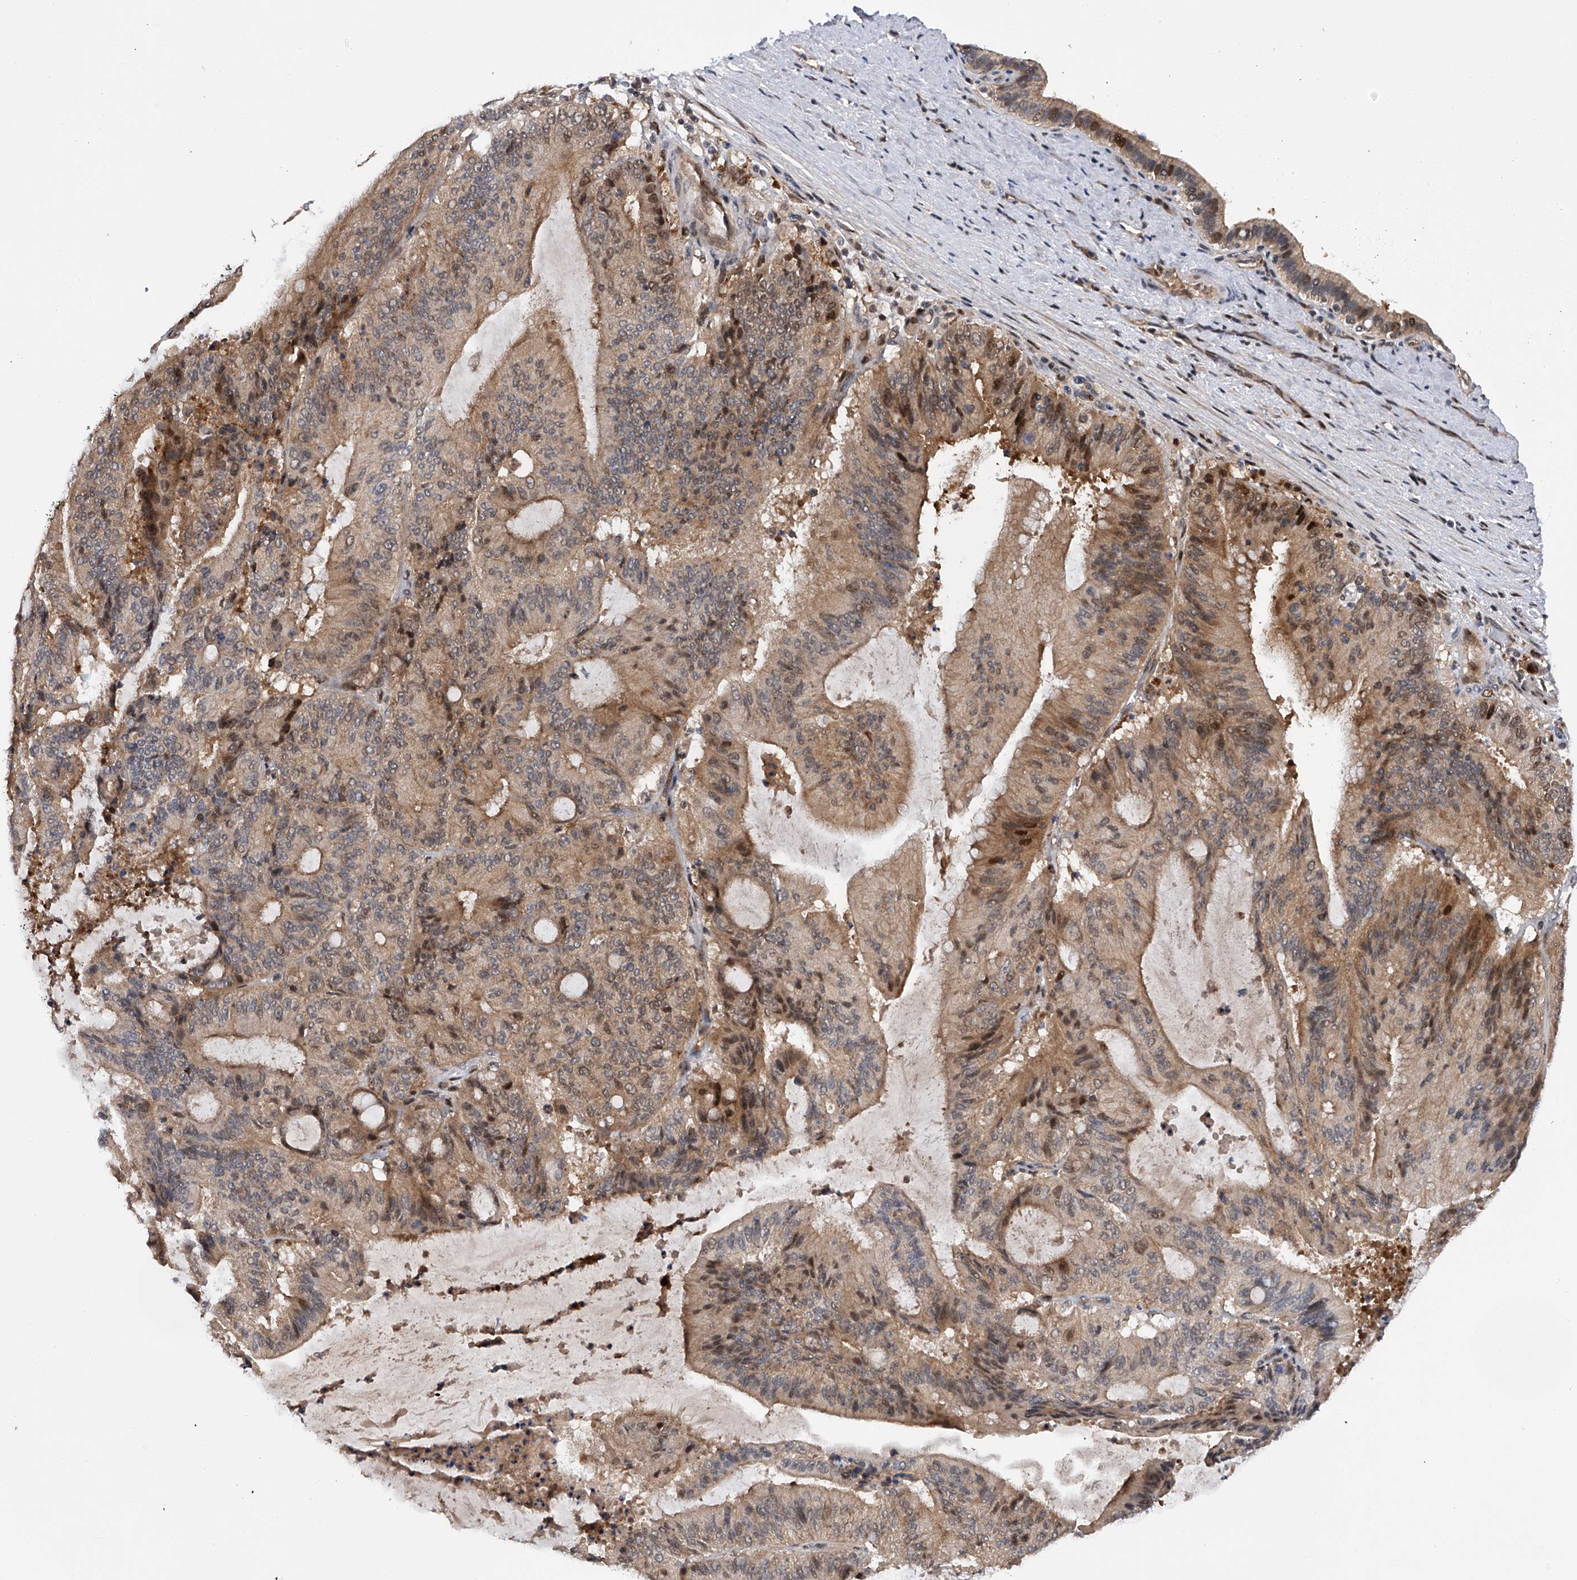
{"staining": {"intensity": "moderate", "quantity": "25%-75%", "location": "cytoplasmic/membranous,nuclear"}, "tissue": "liver cancer", "cell_type": "Tumor cells", "image_type": "cancer", "snomed": [{"axis": "morphology", "description": "Normal tissue, NOS"}, {"axis": "morphology", "description": "Cholangiocarcinoma"}, {"axis": "topography", "description": "Liver"}, {"axis": "topography", "description": "Peripheral nerve tissue"}], "caption": "An immunohistochemistry (IHC) micrograph of neoplastic tissue is shown. Protein staining in brown labels moderate cytoplasmic/membranous and nuclear positivity in liver cholangiocarcinoma within tumor cells.", "gene": "RWDD2A", "patient": {"sex": "female", "age": 73}}